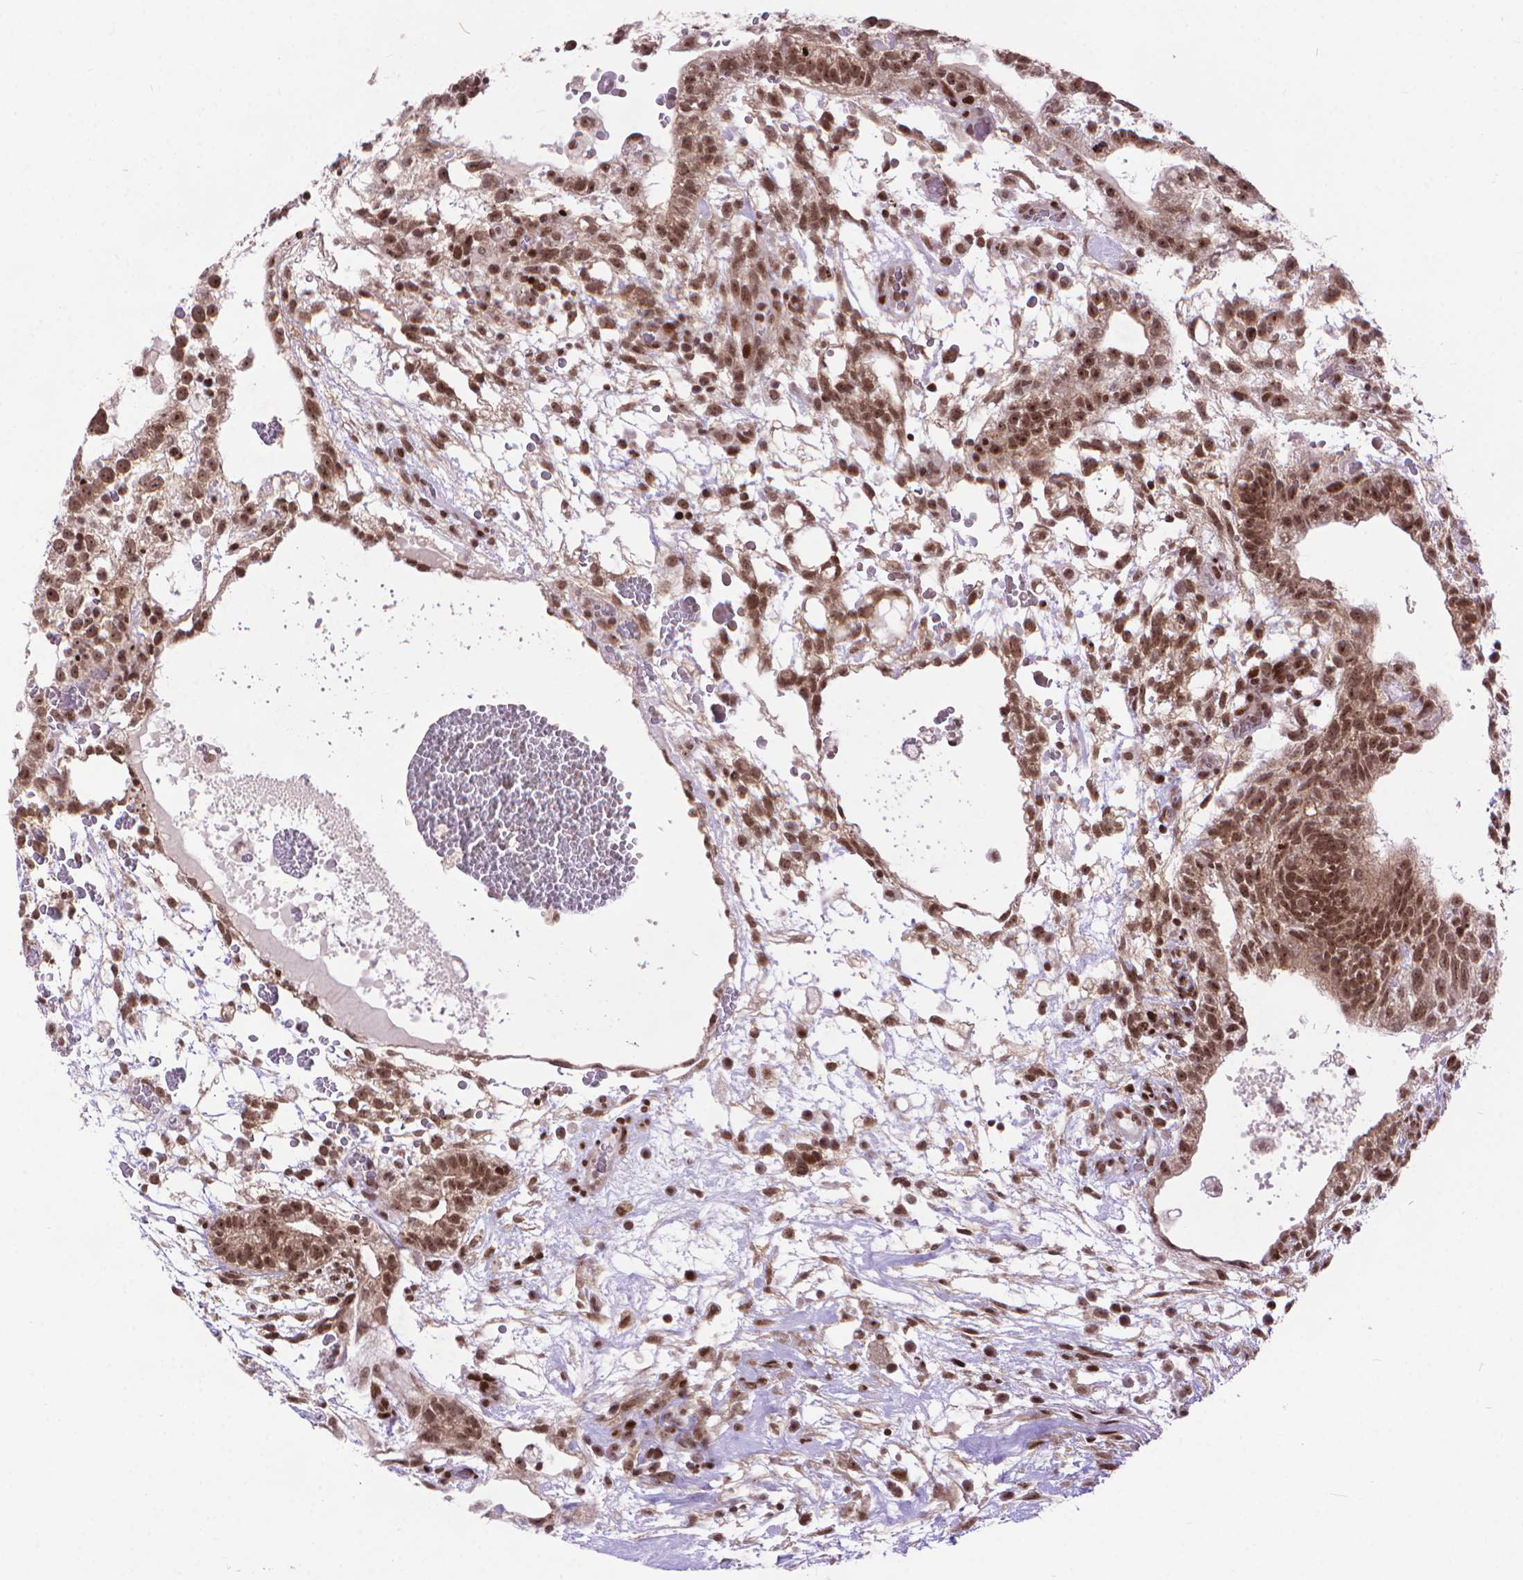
{"staining": {"intensity": "moderate", "quantity": ">75%", "location": "nuclear"}, "tissue": "testis cancer", "cell_type": "Tumor cells", "image_type": "cancer", "snomed": [{"axis": "morphology", "description": "Normal tissue, NOS"}, {"axis": "morphology", "description": "Carcinoma, Embryonal, NOS"}, {"axis": "topography", "description": "Testis"}], "caption": "Embryonal carcinoma (testis) stained with immunohistochemistry exhibits moderate nuclear positivity in about >75% of tumor cells.", "gene": "AMER1", "patient": {"sex": "male", "age": 32}}